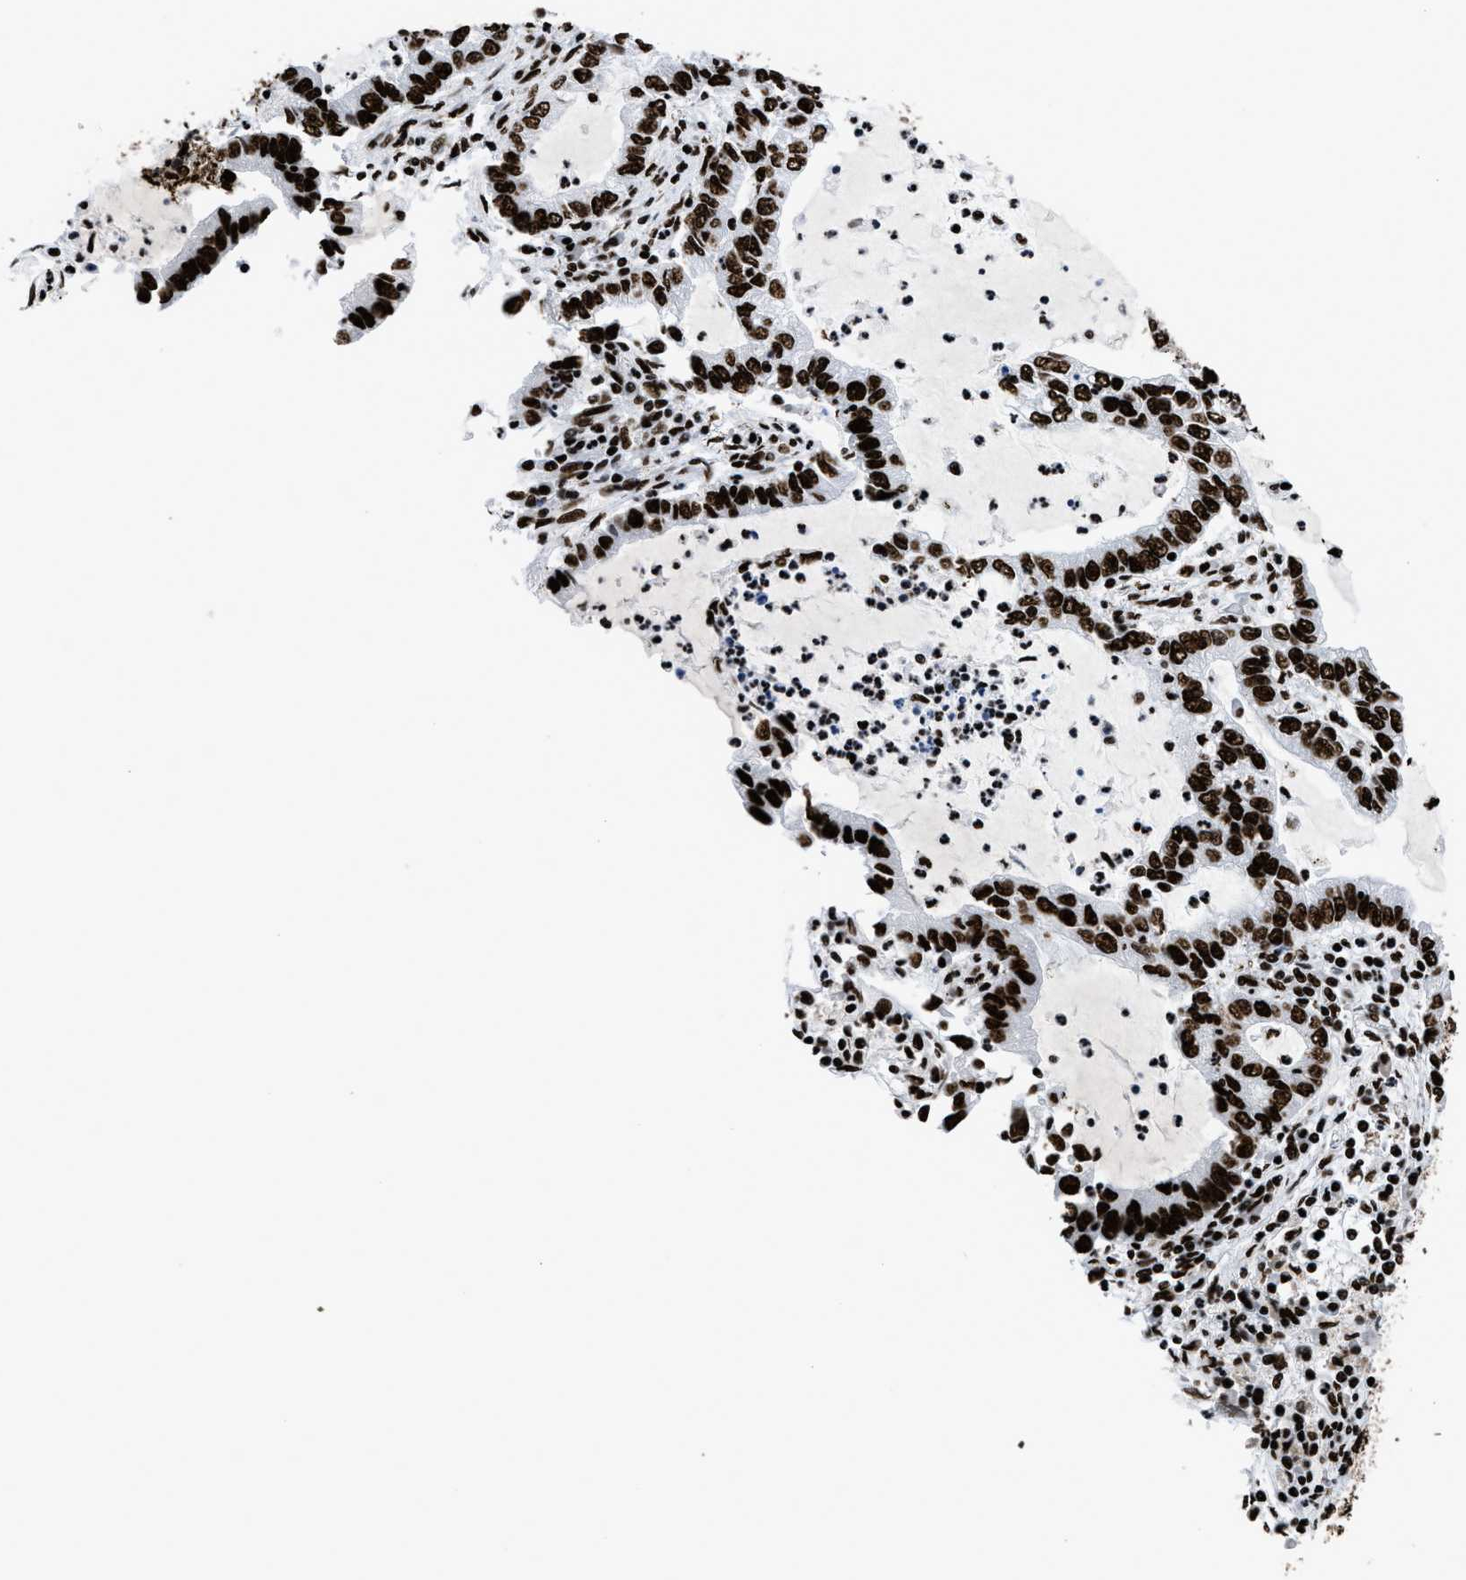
{"staining": {"intensity": "strong", "quantity": ">75%", "location": "nuclear"}, "tissue": "lung cancer", "cell_type": "Tumor cells", "image_type": "cancer", "snomed": [{"axis": "morphology", "description": "Adenocarcinoma, NOS"}, {"axis": "topography", "description": "Lung"}], "caption": "Human lung cancer (adenocarcinoma) stained with a protein marker displays strong staining in tumor cells.", "gene": "HNRNPM", "patient": {"sex": "female", "age": 51}}